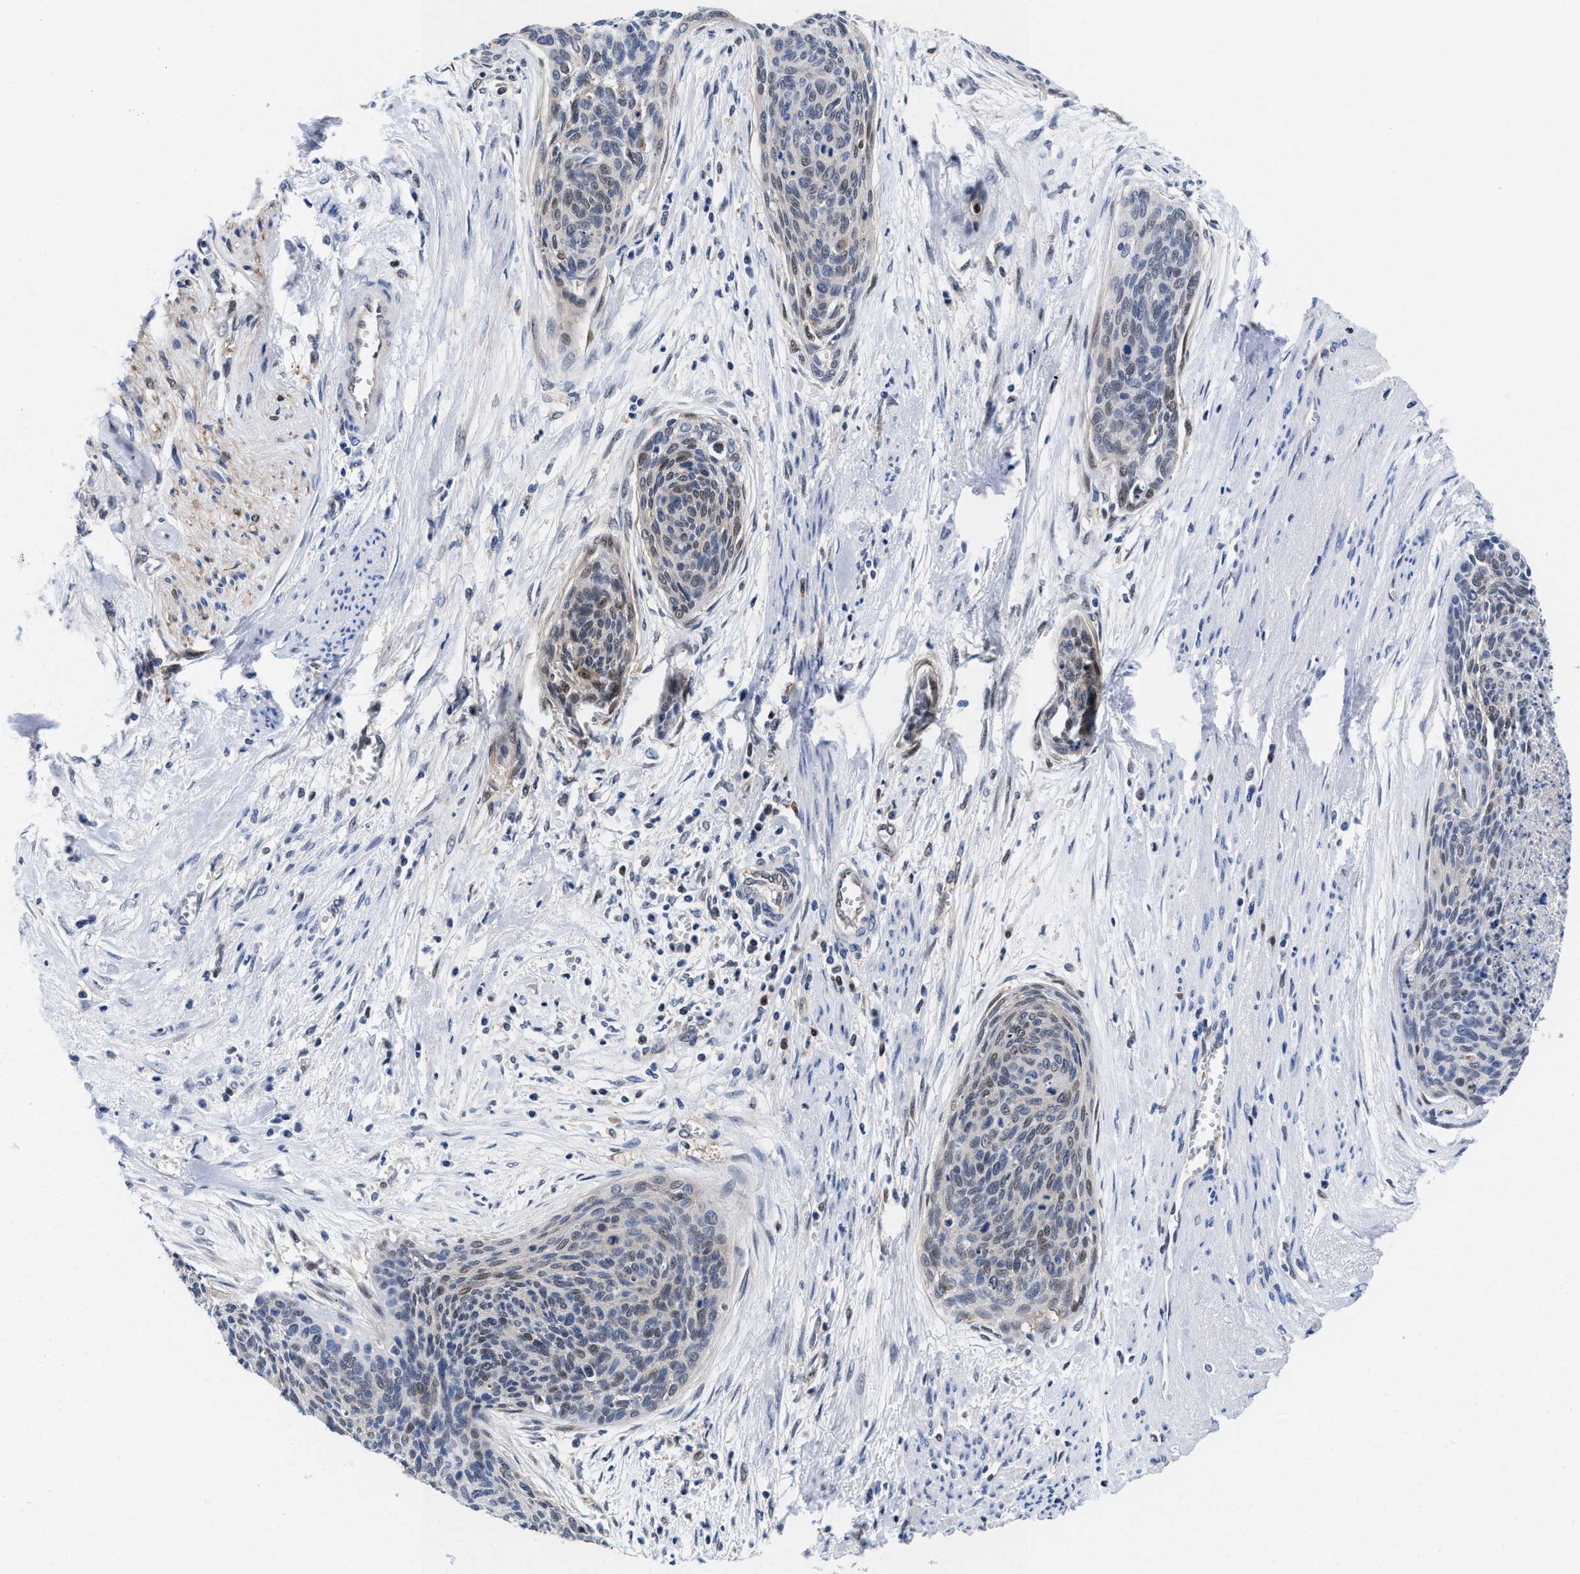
{"staining": {"intensity": "weak", "quantity": "25%-75%", "location": "cytoplasmic/membranous,nuclear"}, "tissue": "cervical cancer", "cell_type": "Tumor cells", "image_type": "cancer", "snomed": [{"axis": "morphology", "description": "Squamous cell carcinoma, NOS"}, {"axis": "topography", "description": "Cervix"}], "caption": "Cervical cancer stained with DAB IHC exhibits low levels of weak cytoplasmic/membranous and nuclear positivity in about 25%-75% of tumor cells.", "gene": "ACLY", "patient": {"sex": "female", "age": 55}}